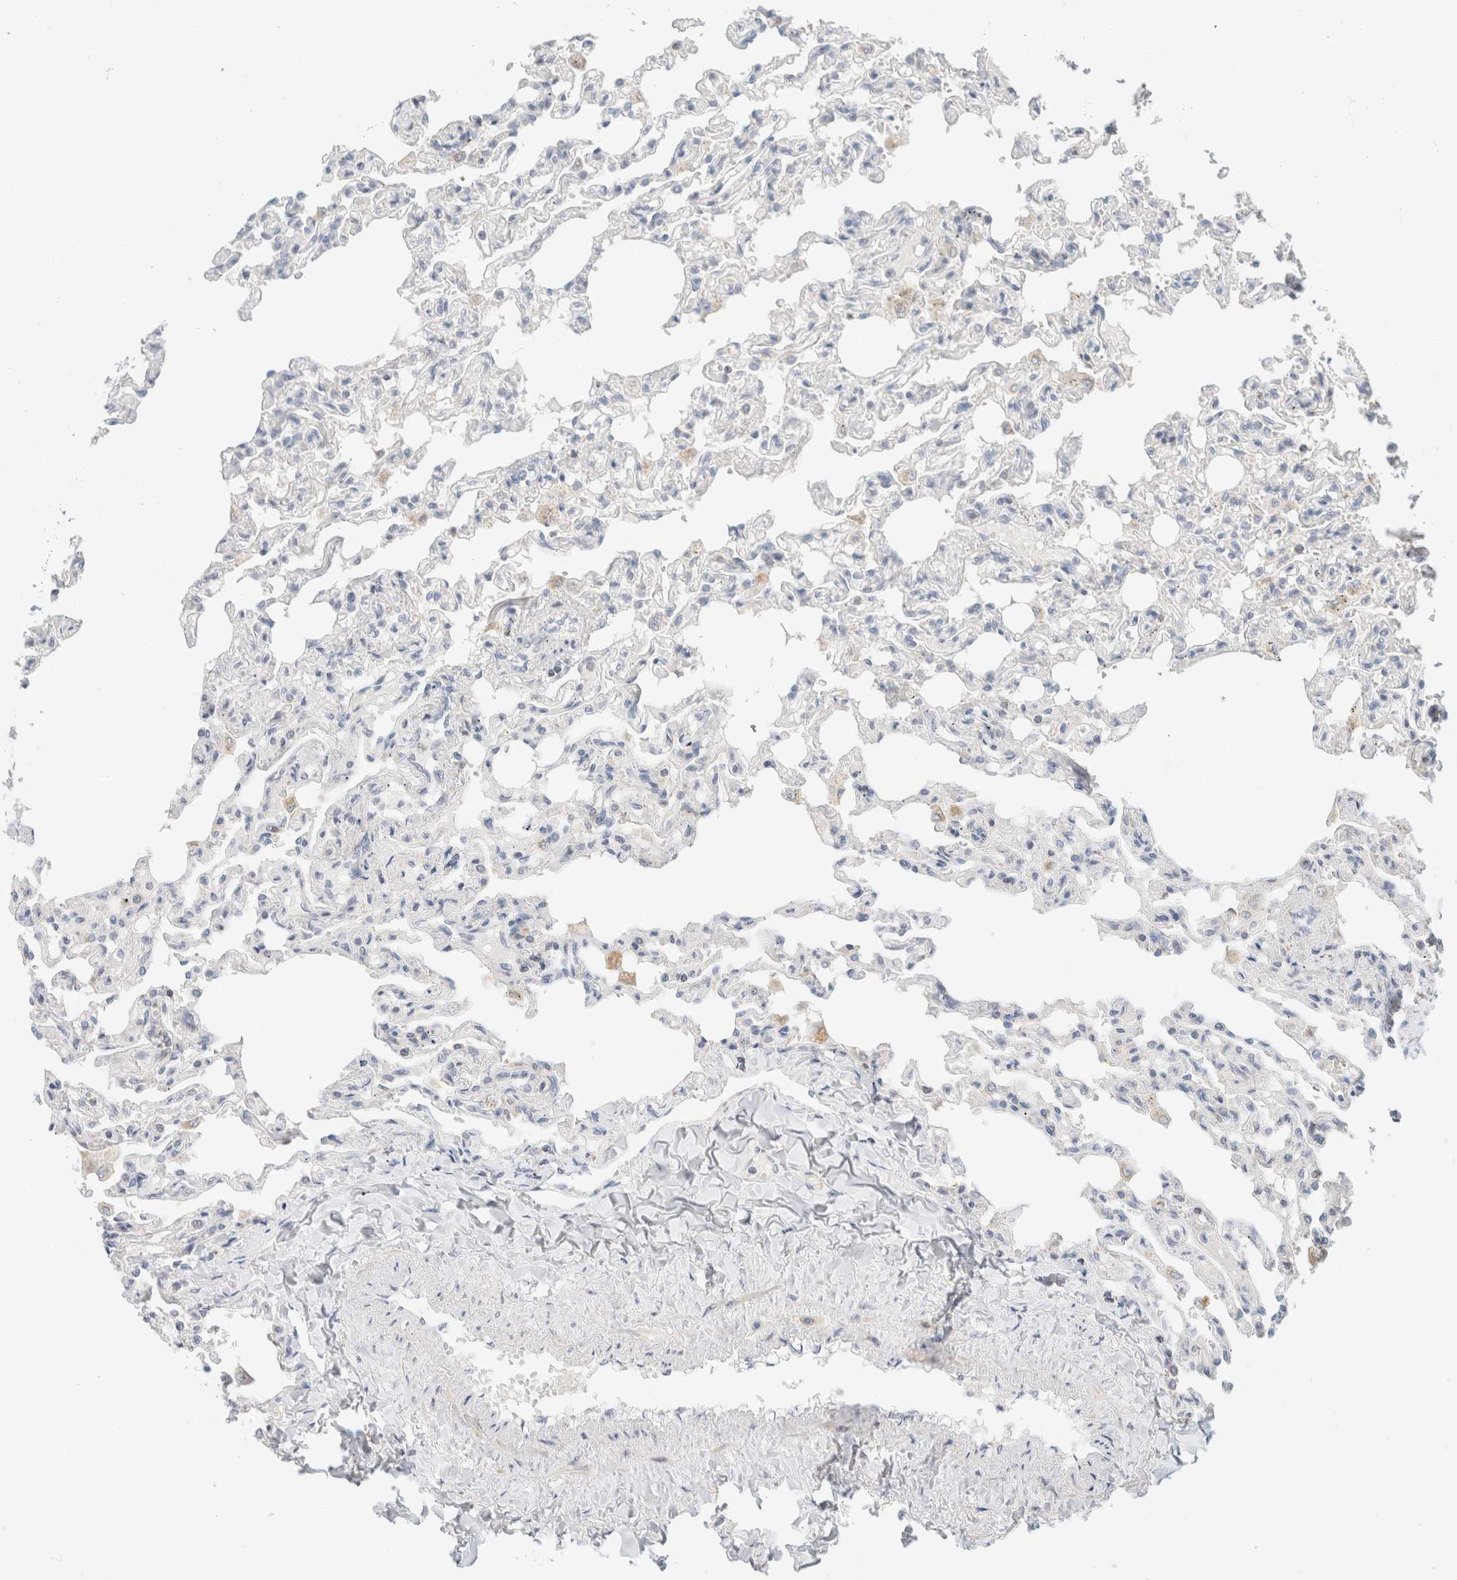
{"staining": {"intensity": "negative", "quantity": "none", "location": "none"}, "tissue": "lung", "cell_type": "Alveolar cells", "image_type": "normal", "snomed": [{"axis": "morphology", "description": "Normal tissue, NOS"}, {"axis": "topography", "description": "Lung"}], "caption": "DAB (3,3'-diaminobenzidine) immunohistochemical staining of benign lung displays no significant staining in alveolar cells. (DAB IHC, high magnification).", "gene": "HDHD3", "patient": {"sex": "male", "age": 21}}